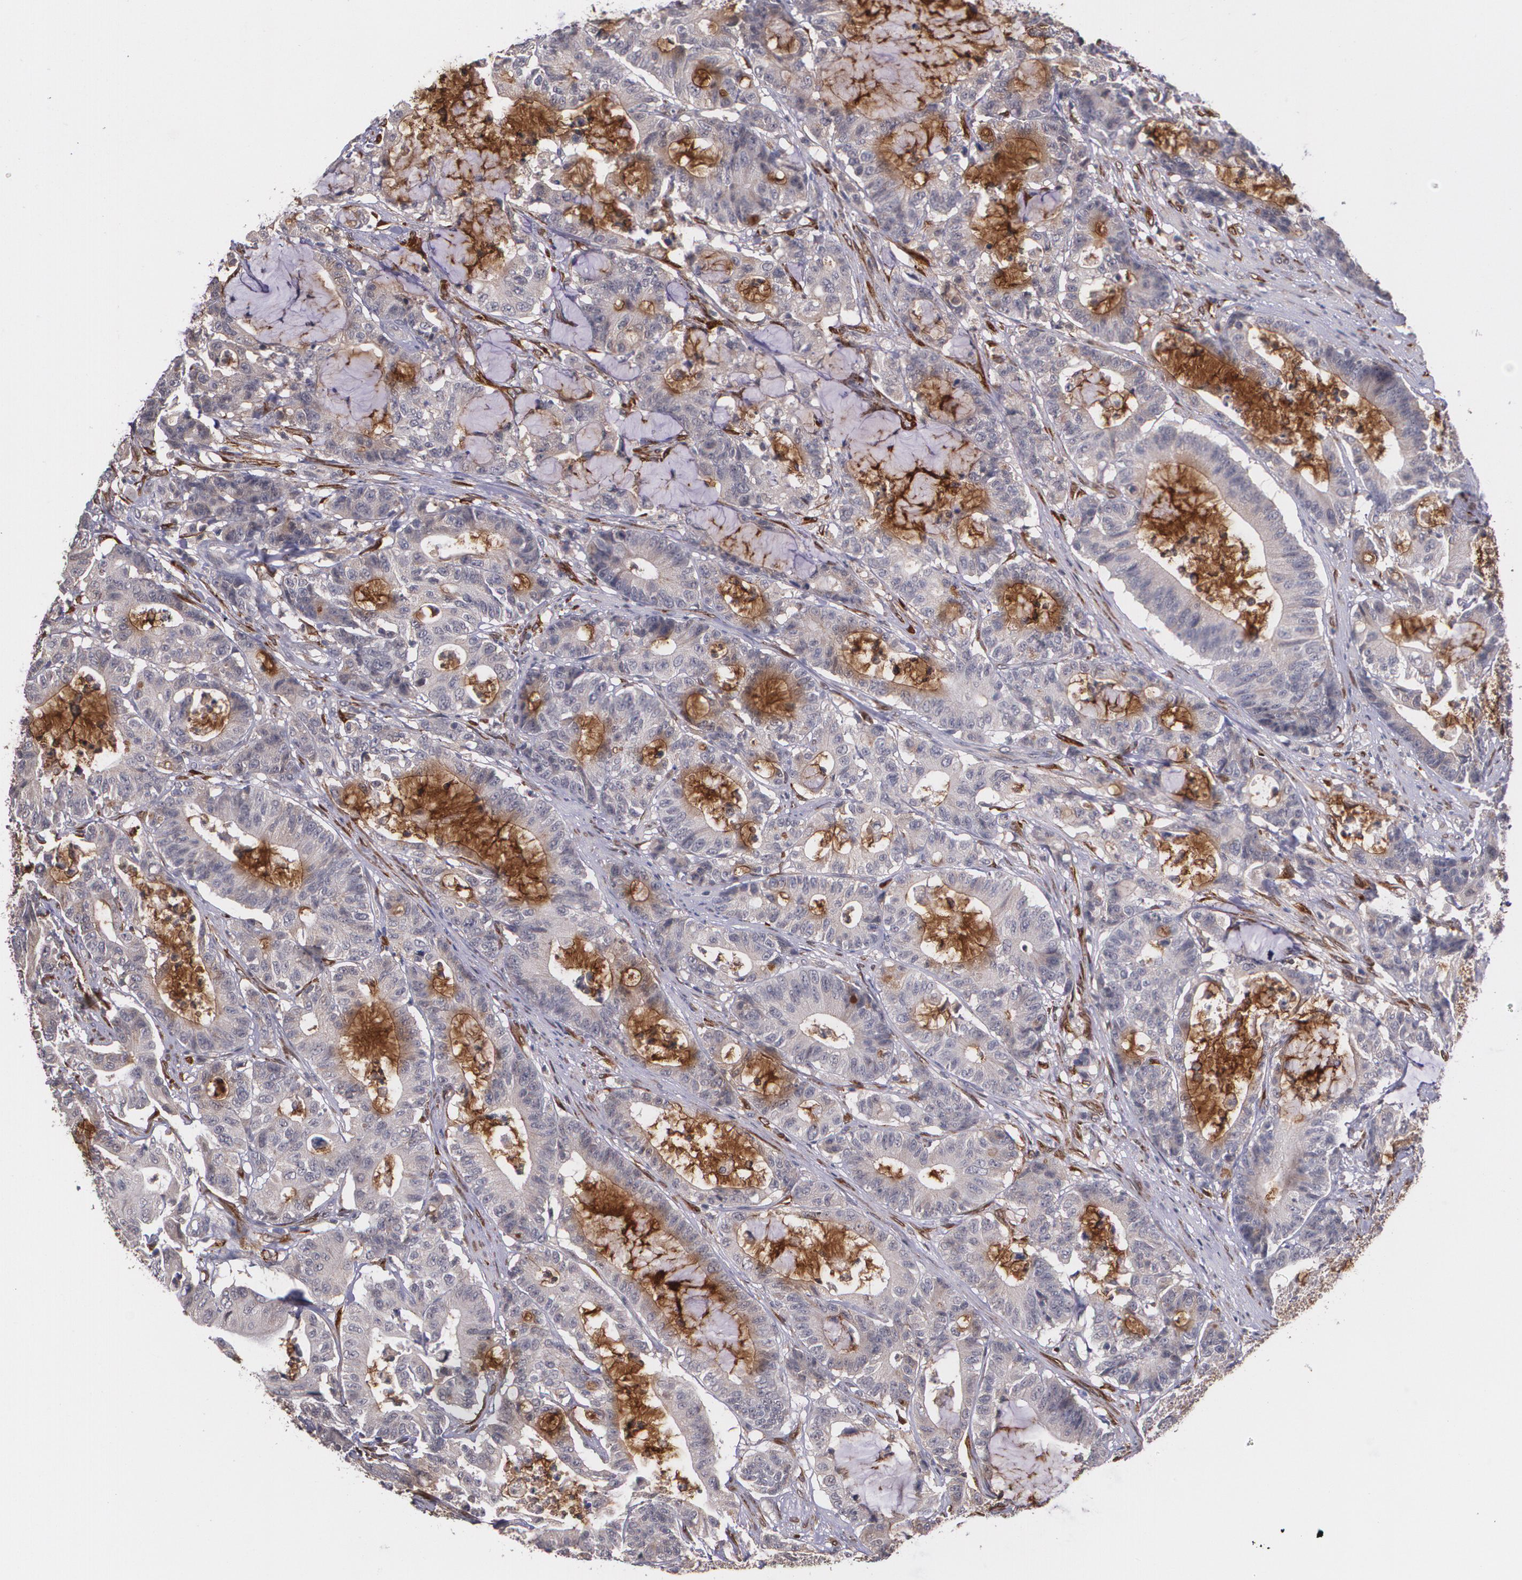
{"staining": {"intensity": "weak", "quantity": "<25%", "location": "cytoplasmic/membranous"}, "tissue": "colorectal cancer", "cell_type": "Tumor cells", "image_type": "cancer", "snomed": [{"axis": "morphology", "description": "Adenocarcinoma, NOS"}, {"axis": "topography", "description": "Colon"}], "caption": "Tumor cells are negative for protein expression in human adenocarcinoma (colorectal). The staining was performed using DAB to visualize the protein expression in brown, while the nuclei were stained in blue with hematoxylin (Magnification: 20x).", "gene": "IFNGR2", "patient": {"sex": "female", "age": 84}}